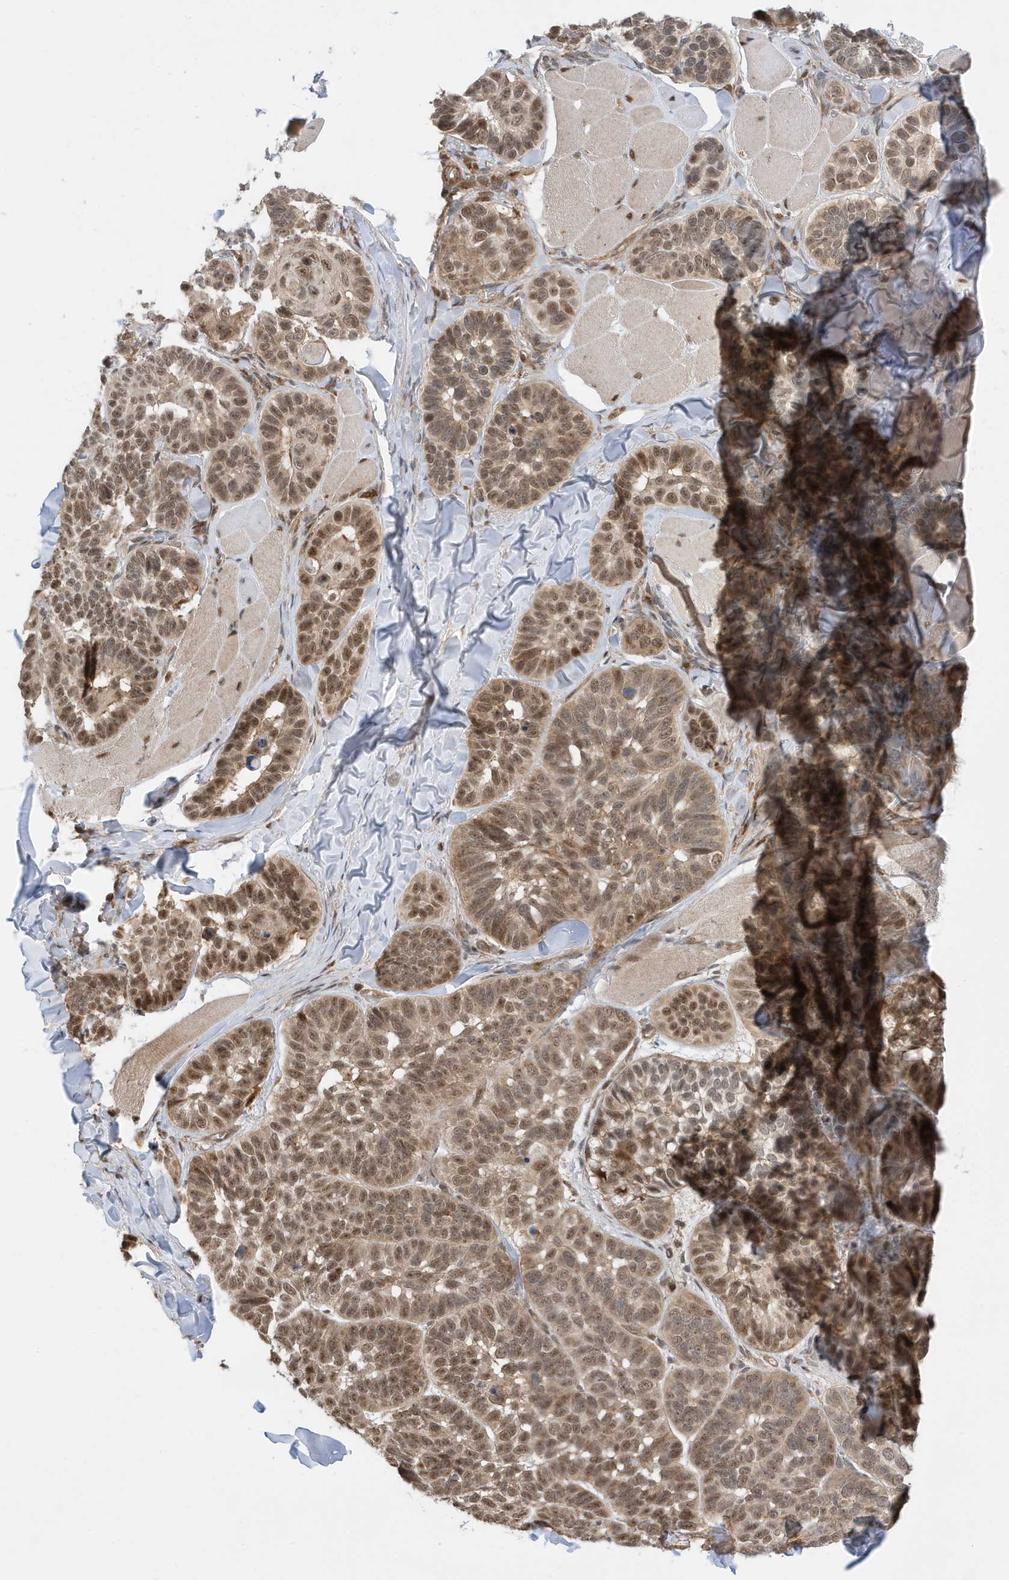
{"staining": {"intensity": "moderate", "quantity": ">75%", "location": "cytoplasmic/membranous,nuclear"}, "tissue": "skin cancer", "cell_type": "Tumor cells", "image_type": "cancer", "snomed": [{"axis": "morphology", "description": "Basal cell carcinoma"}, {"axis": "topography", "description": "Skin"}], "caption": "Immunohistochemistry photomicrograph of human skin cancer (basal cell carcinoma) stained for a protein (brown), which displays medium levels of moderate cytoplasmic/membranous and nuclear expression in about >75% of tumor cells.", "gene": "TATDN3", "patient": {"sex": "male", "age": 62}}